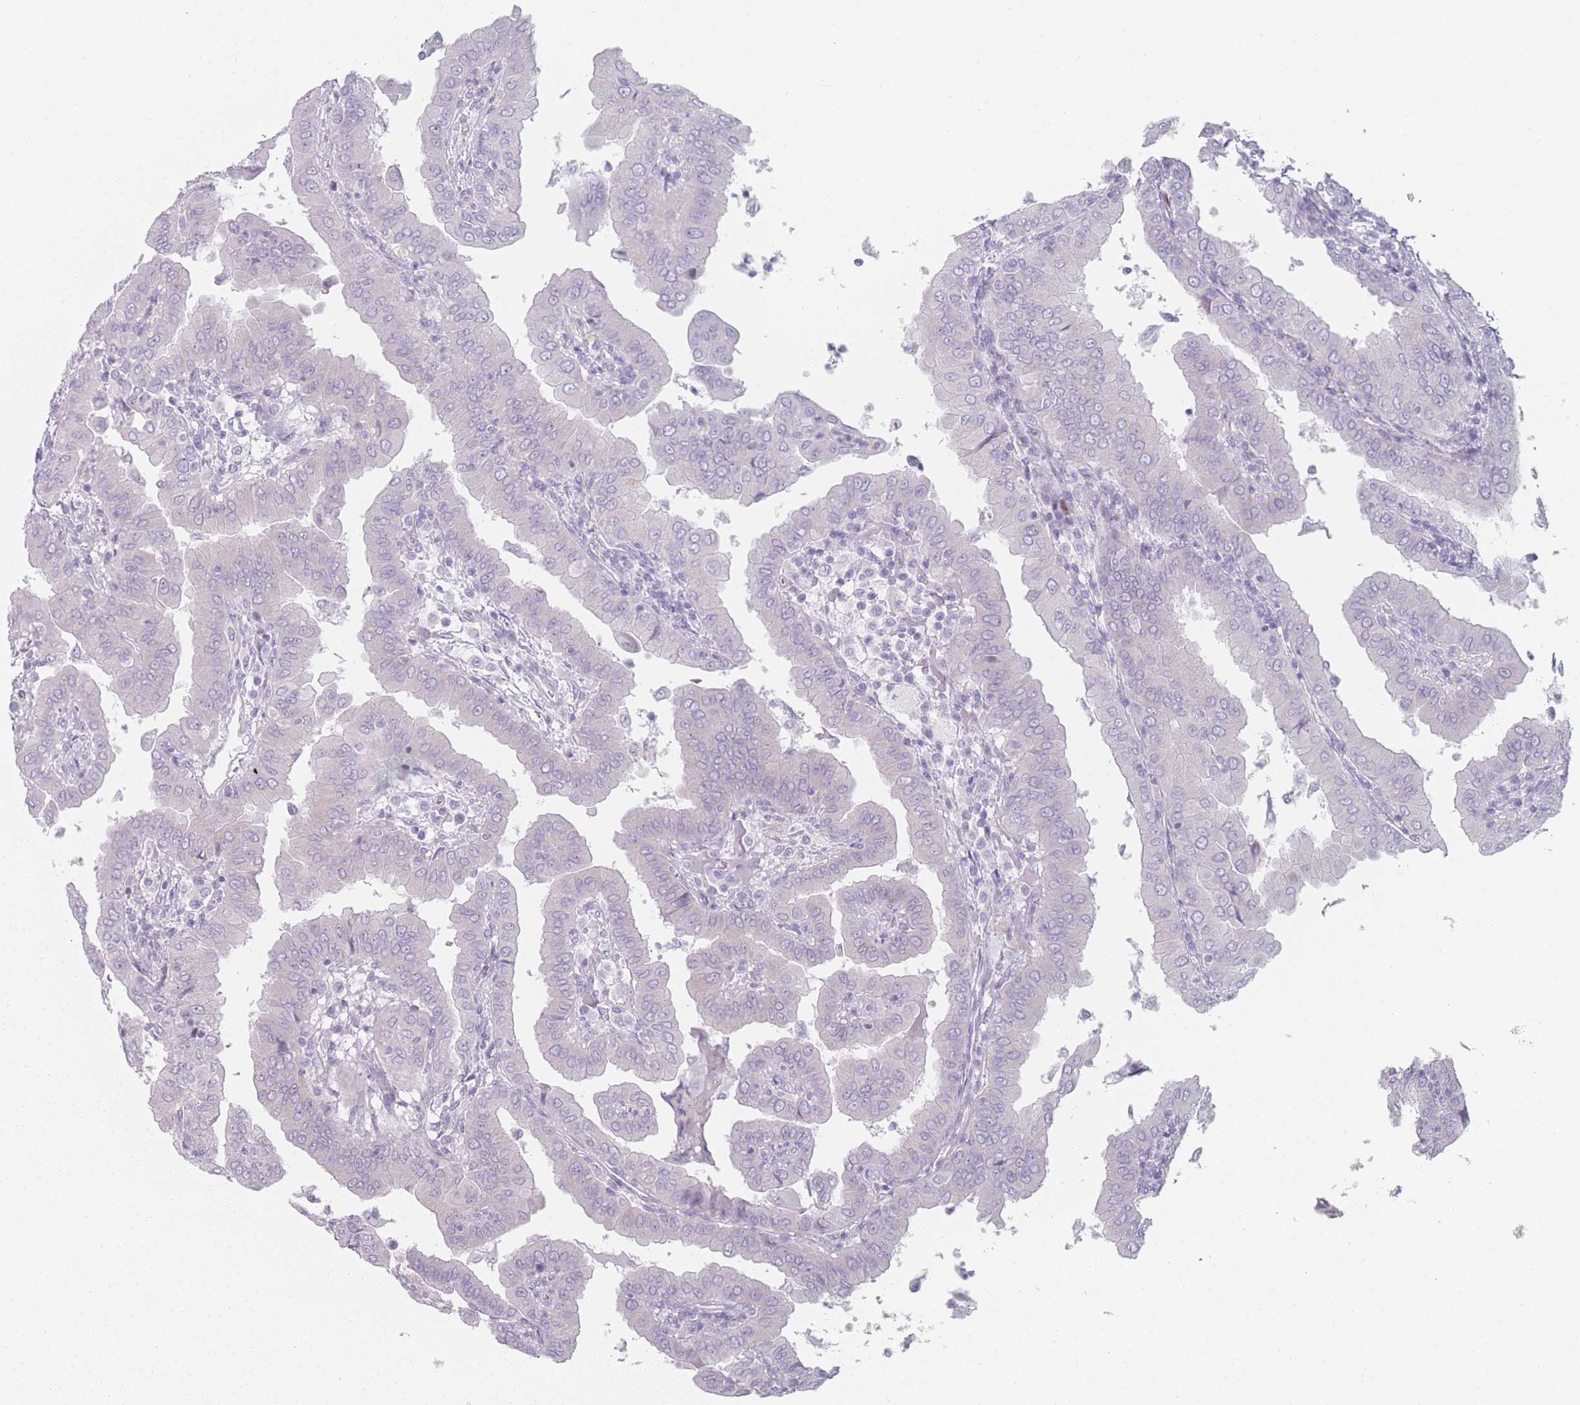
{"staining": {"intensity": "negative", "quantity": "none", "location": "none"}, "tissue": "thyroid cancer", "cell_type": "Tumor cells", "image_type": "cancer", "snomed": [{"axis": "morphology", "description": "Papillary adenocarcinoma, NOS"}, {"axis": "topography", "description": "Thyroid gland"}], "caption": "Tumor cells are negative for brown protein staining in thyroid cancer (papillary adenocarcinoma). (DAB (3,3'-diaminobenzidine) IHC visualized using brightfield microscopy, high magnification).", "gene": "RNF4", "patient": {"sex": "male", "age": 33}}